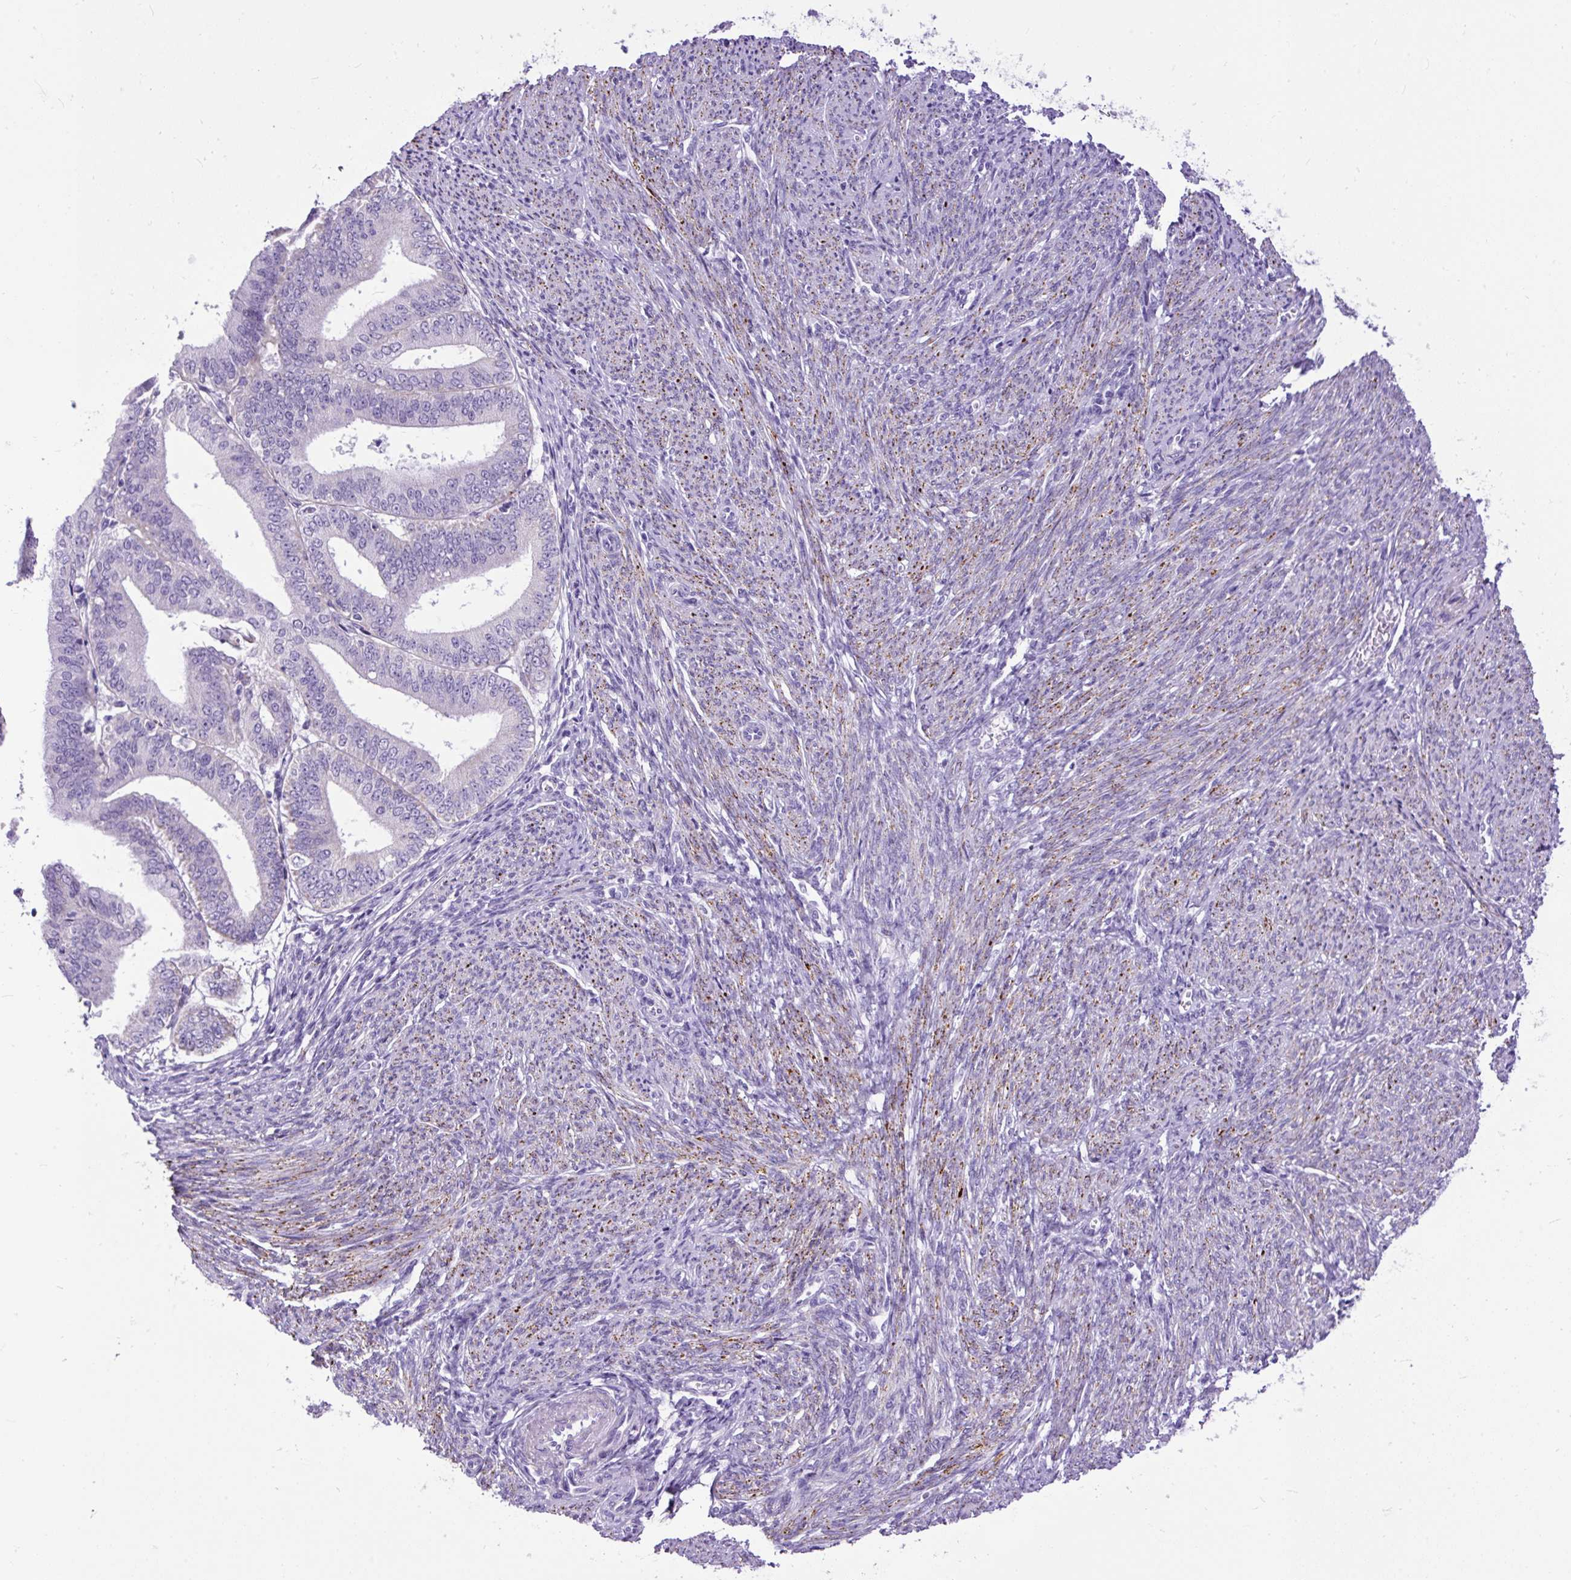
{"staining": {"intensity": "negative", "quantity": "none", "location": "none"}, "tissue": "endometrial cancer", "cell_type": "Tumor cells", "image_type": "cancer", "snomed": [{"axis": "morphology", "description": "Adenocarcinoma, NOS"}, {"axis": "topography", "description": "Endometrium"}], "caption": "This is a photomicrograph of immunohistochemistry staining of endometrial cancer (adenocarcinoma), which shows no expression in tumor cells.", "gene": "ZNF256", "patient": {"sex": "female", "age": 63}}